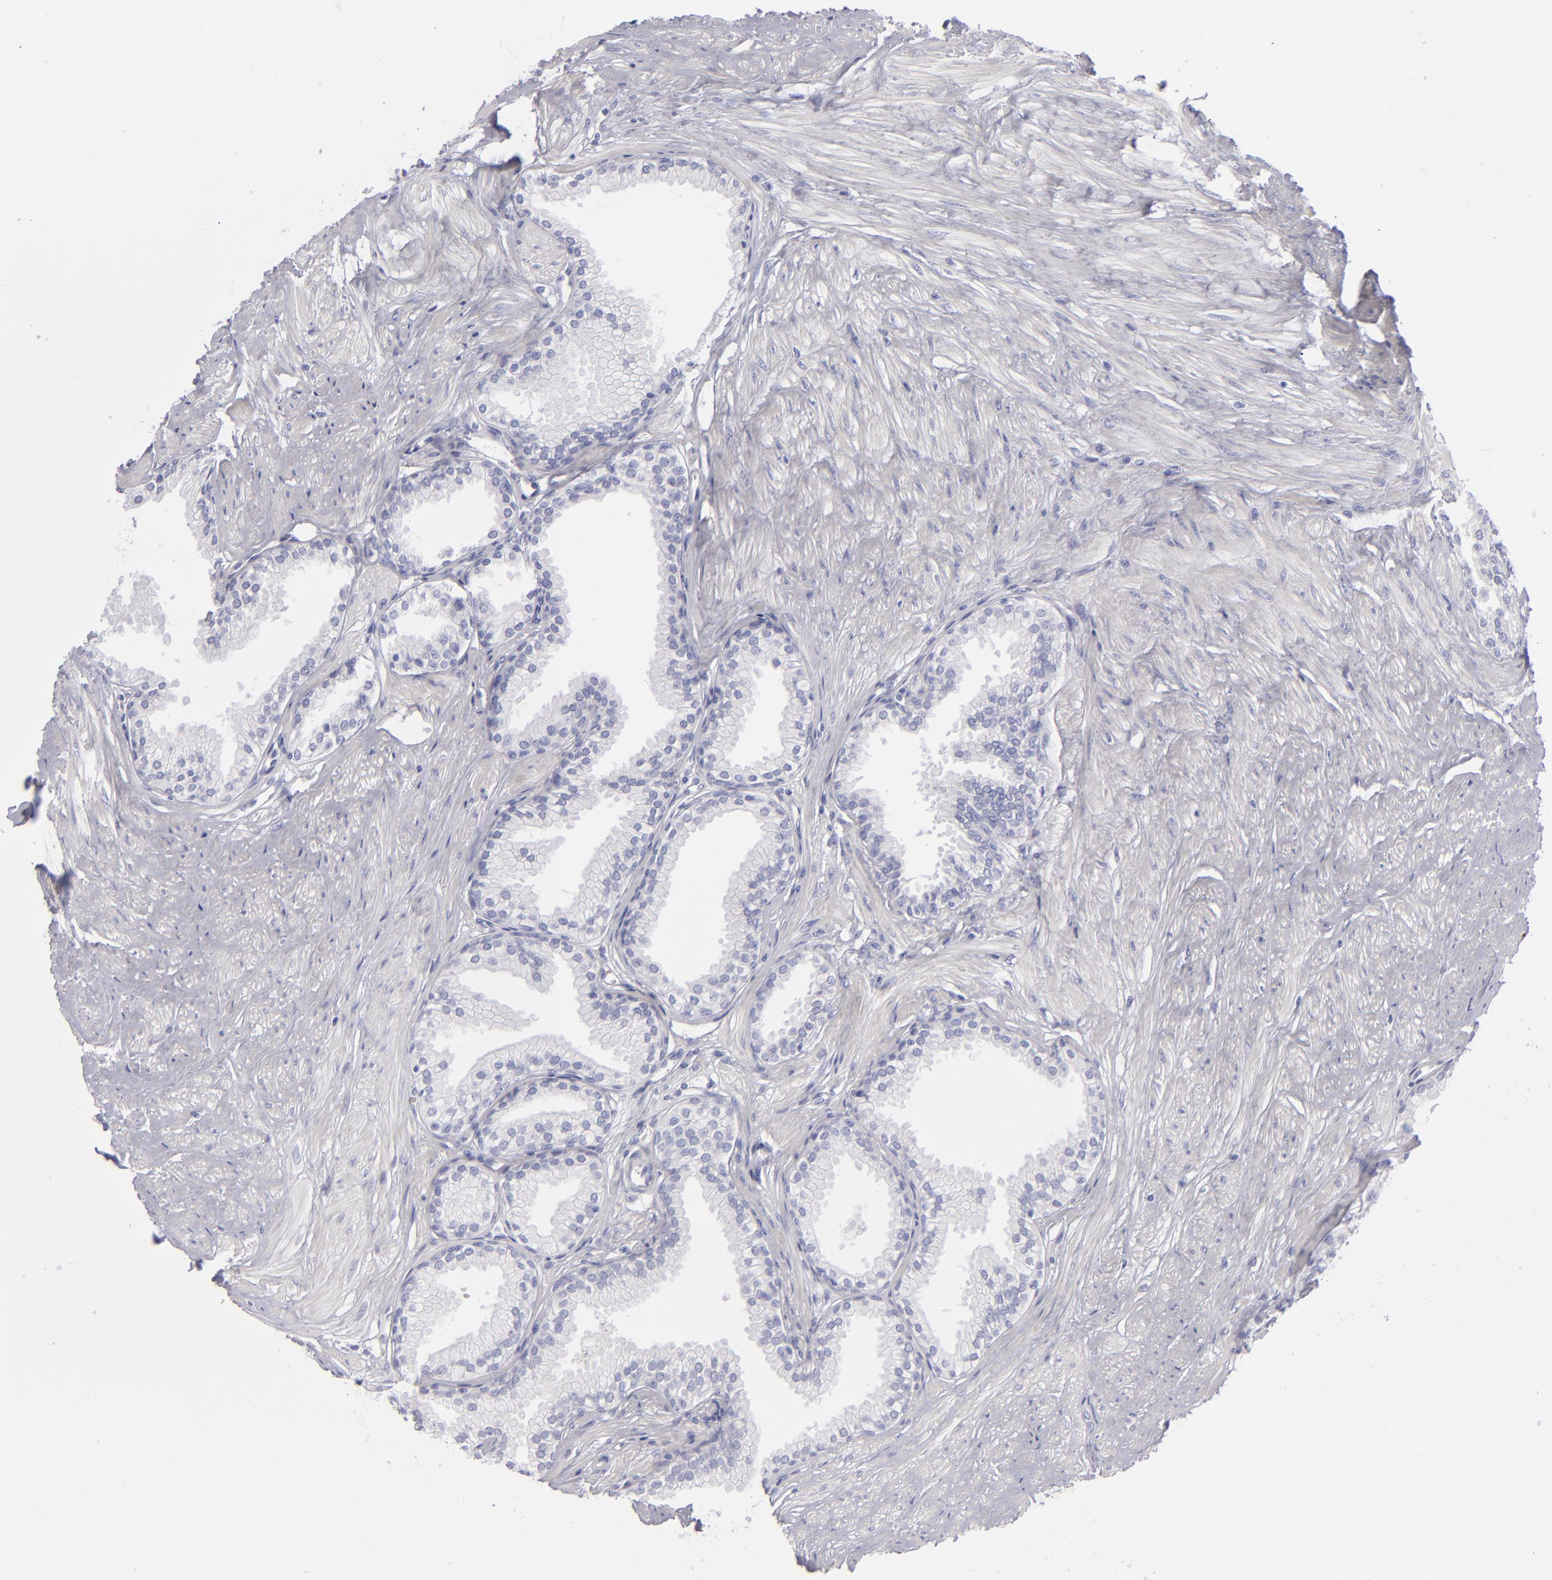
{"staining": {"intensity": "negative", "quantity": "none", "location": "none"}, "tissue": "prostate", "cell_type": "Glandular cells", "image_type": "normal", "snomed": [{"axis": "morphology", "description": "Normal tissue, NOS"}, {"axis": "topography", "description": "Prostate"}], "caption": "An immunohistochemistry histopathology image of unremarkable prostate is shown. There is no staining in glandular cells of prostate.", "gene": "CD22", "patient": {"sex": "male", "age": 64}}